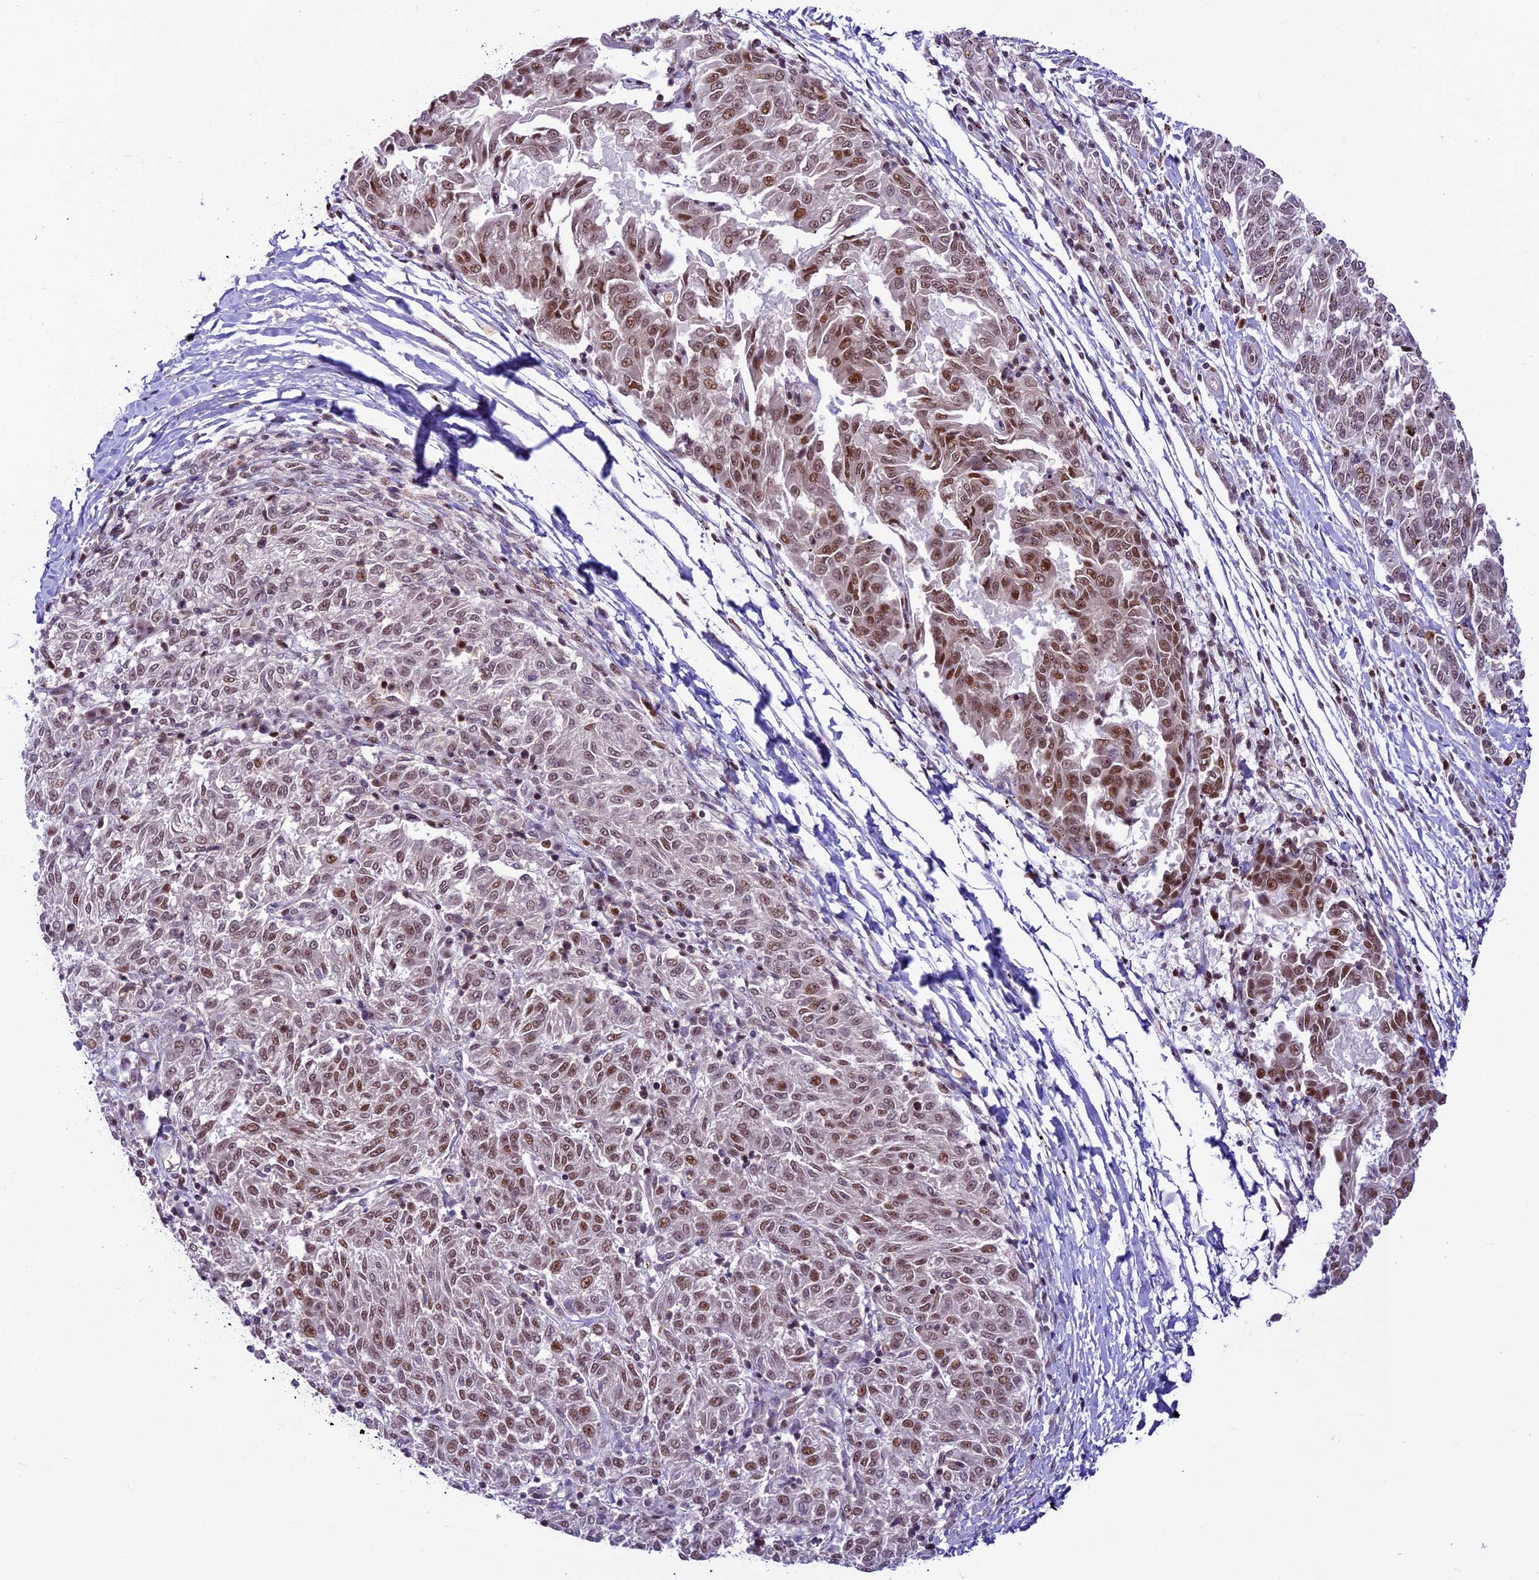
{"staining": {"intensity": "moderate", "quantity": "25%-75%", "location": "nuclear"}, "tissue": "melanoma", "cell_type": "Tumor cells", "image_type": "cancer", "snomed": [{"axis": "morphology", "description": "Malignant melanoma, NOS"}, {"axis": "topography", "description": "Skin"}], "caption": "Tumor cells exhibit medium levels of moderate nuclear positivity in about 25%-75% of cells in human melanoma.", "gene": "SHKBP1", "patient": {"sex": "female", "age": 72}}